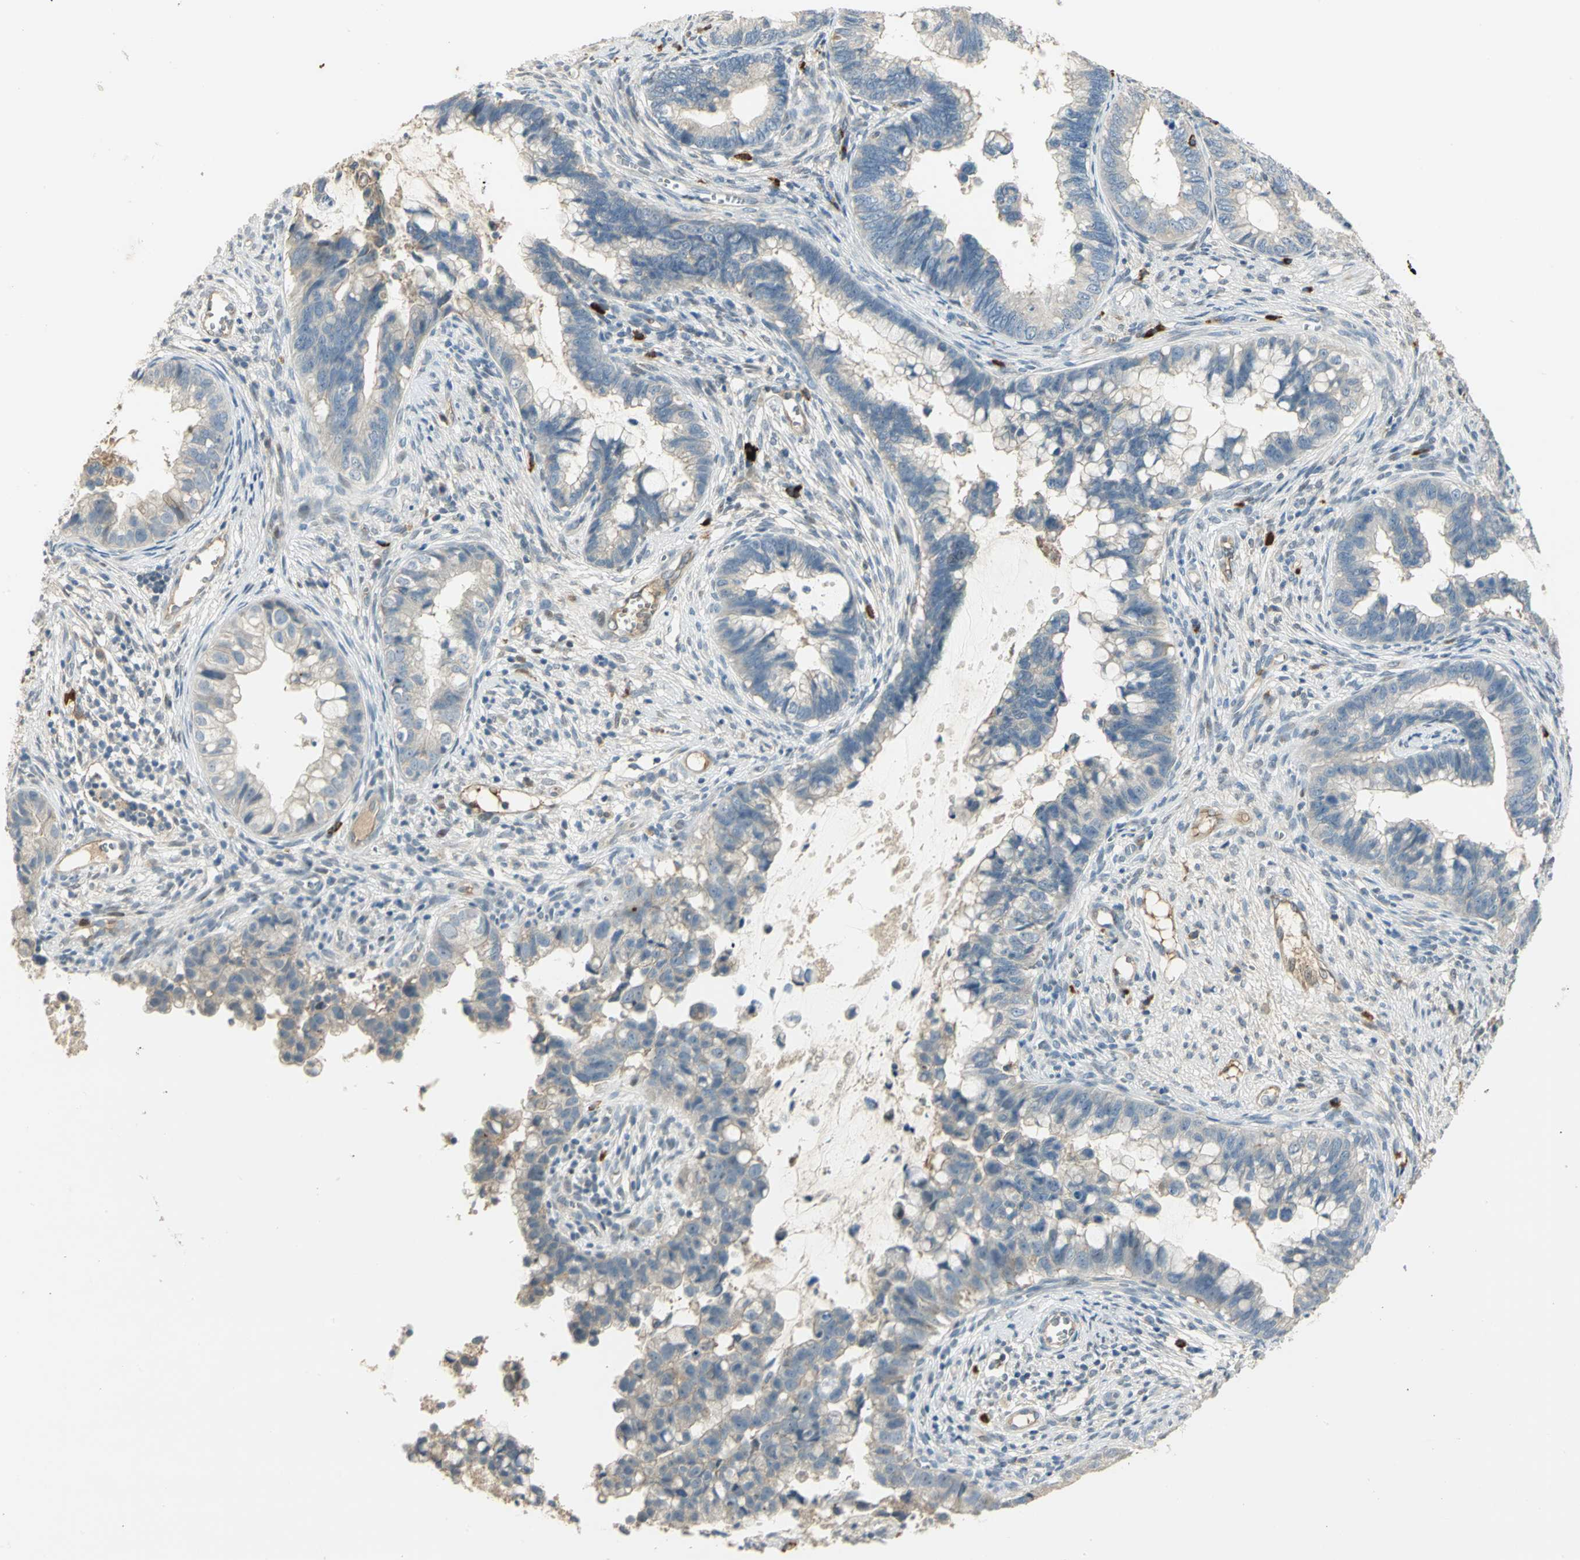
{"staining": {"intensity": "negative", "quantity": "none", "location": "none"}, "tissue": "cervical cancer", "cell_type": "Tumor cells", "image_type": "cancer", "snomed": [{"axis": "morphology", "description": "Adenocarcinoma, NOS"}, {"axis": "topography", "description": "Cervix"}], "caption": "IHC of cervical cancer demonstrates no expression in tumor cells.", "gene": "PROC", "patient": {"sex": "female", "age": 44}}